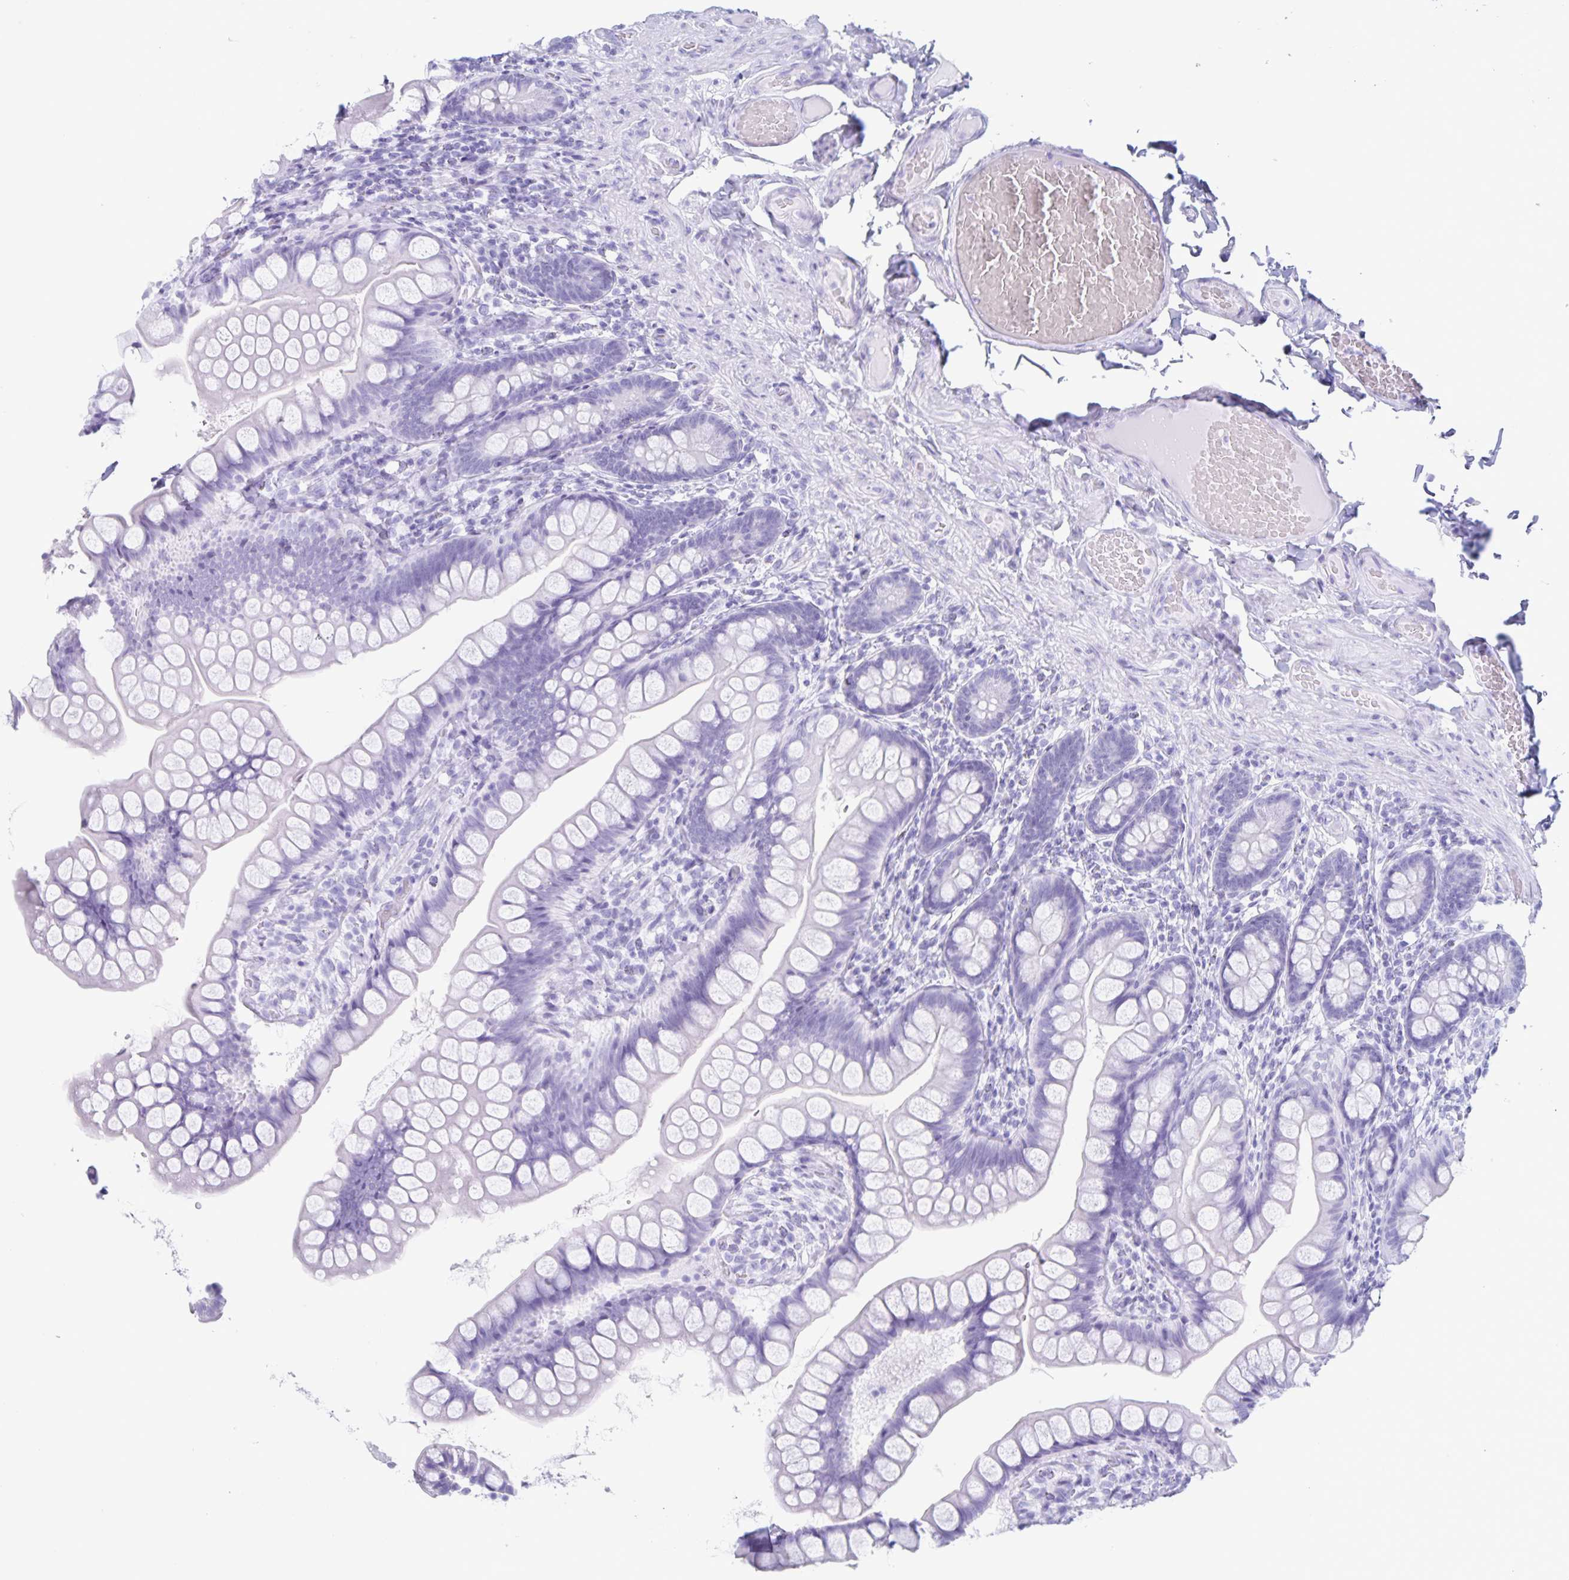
{"staining": {"intensity": "negative", "quantity": "none", "location": "none"}, "tissue": "small intestine", "cell_type": "Glandular cells", "image_type": "normal", "snomed": [{"axis": "morphology", "description": "Normal tissue, NOS"}, {"axis": "topography", "description": "Small intestine"}], "caption": "IHC image of unremarkable small intestine stained for a protein (brown), which reveals no expression in glandular cells.", "gene": "C12orf56", "patient": {"sex": "male", "age": 70}}